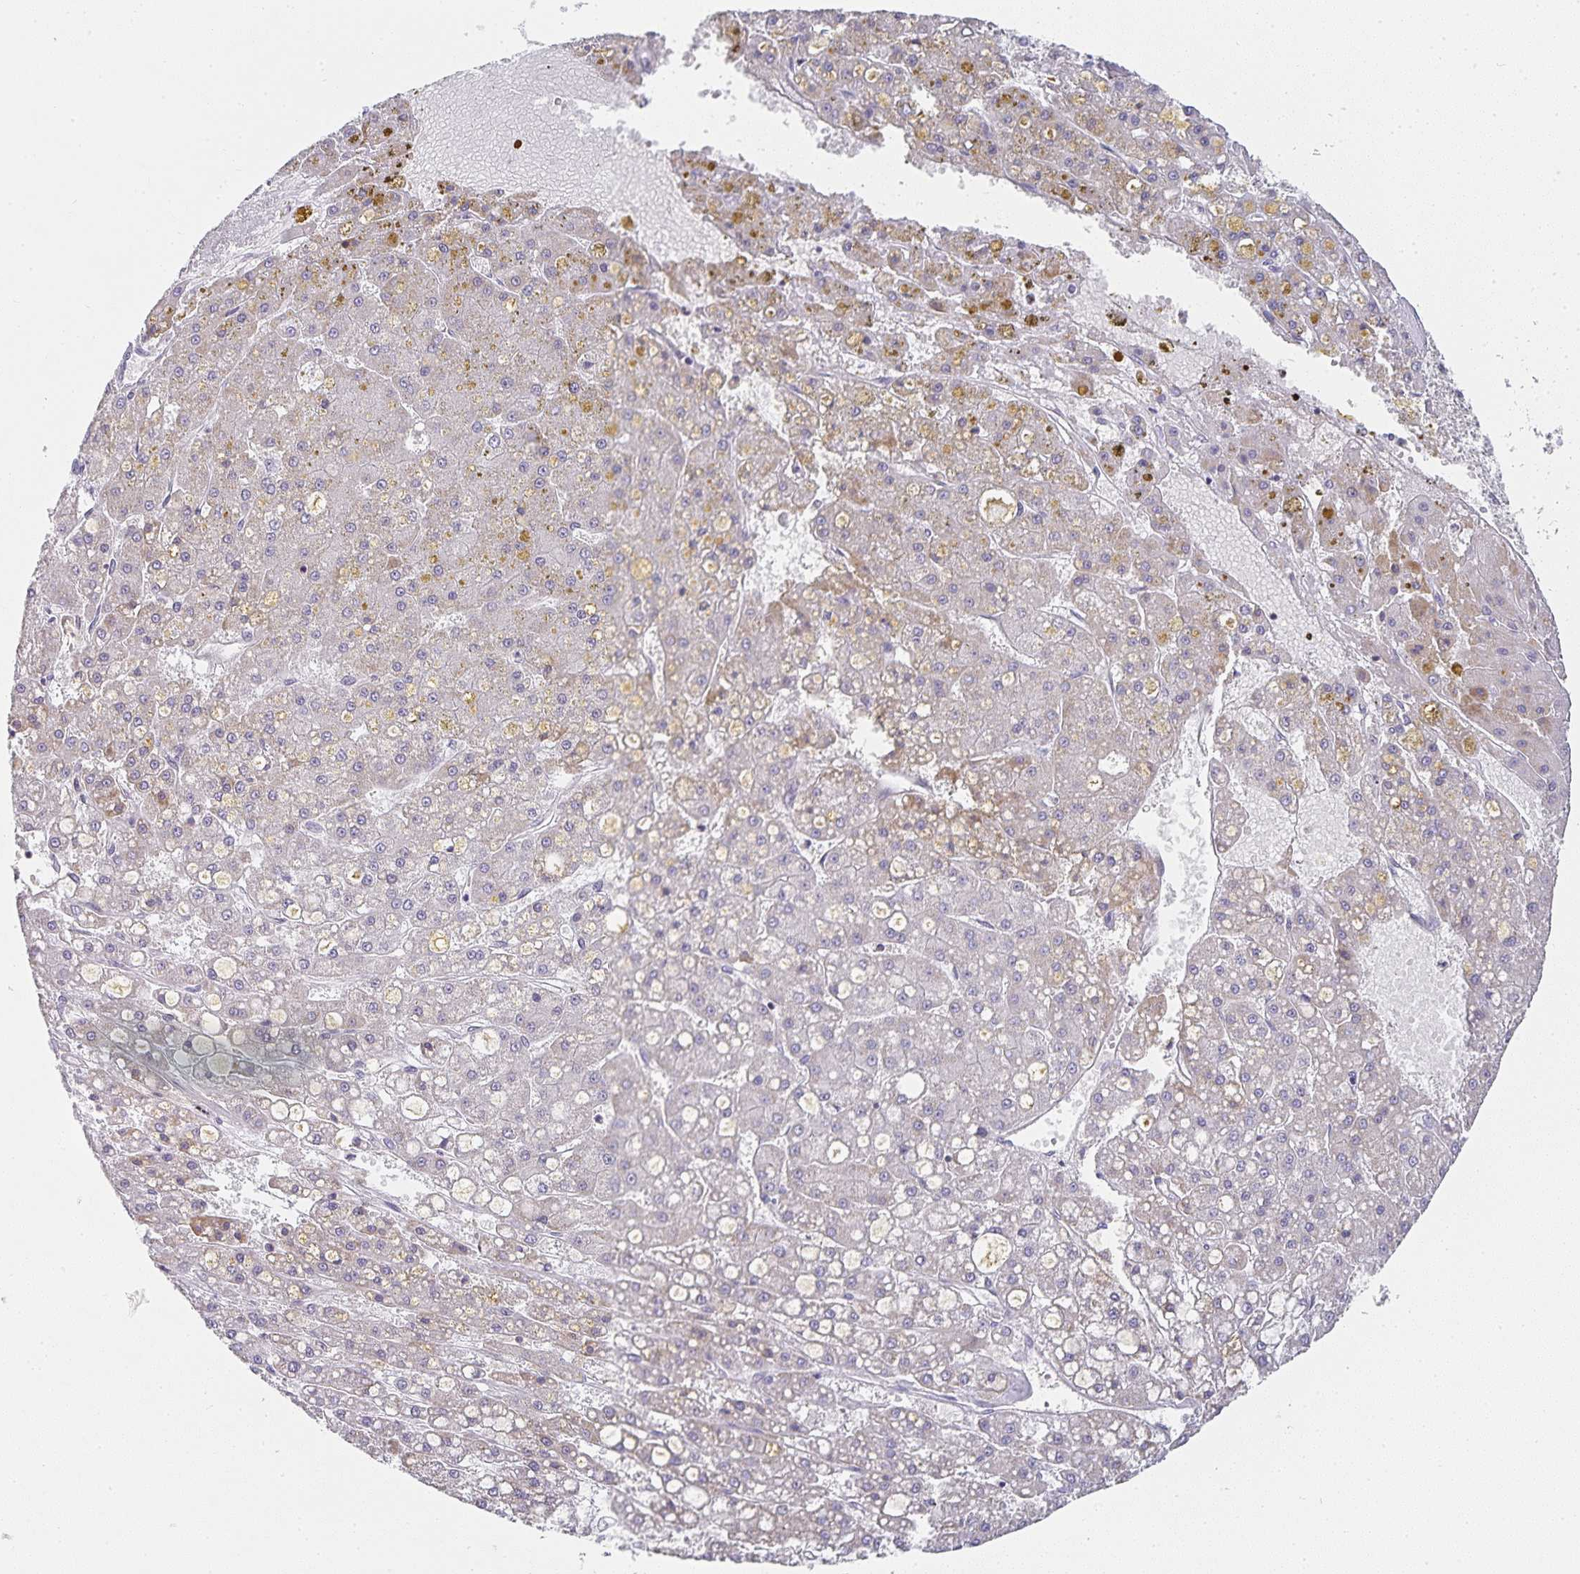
{"staining": {"intensity": "weak", "quantity": "<25%", "location": "cytoplasmic/membranous"}, "tissue": "liver cancer", "cell_type": "Tumor cells", "image_type": "cancer", "snomed": [{"axis": "morphology", "description": "Carcinoma, Hepatocellular, NOS"}, {"axis": "topography", "description": "Liver"}], "caption": "Immunohistochemical staining of liver hepatocellular carcinoma demonstrates no significant staining in tumor cells.", "gene": "GATA3", "patient": {"sex": "male", "age": 67}}